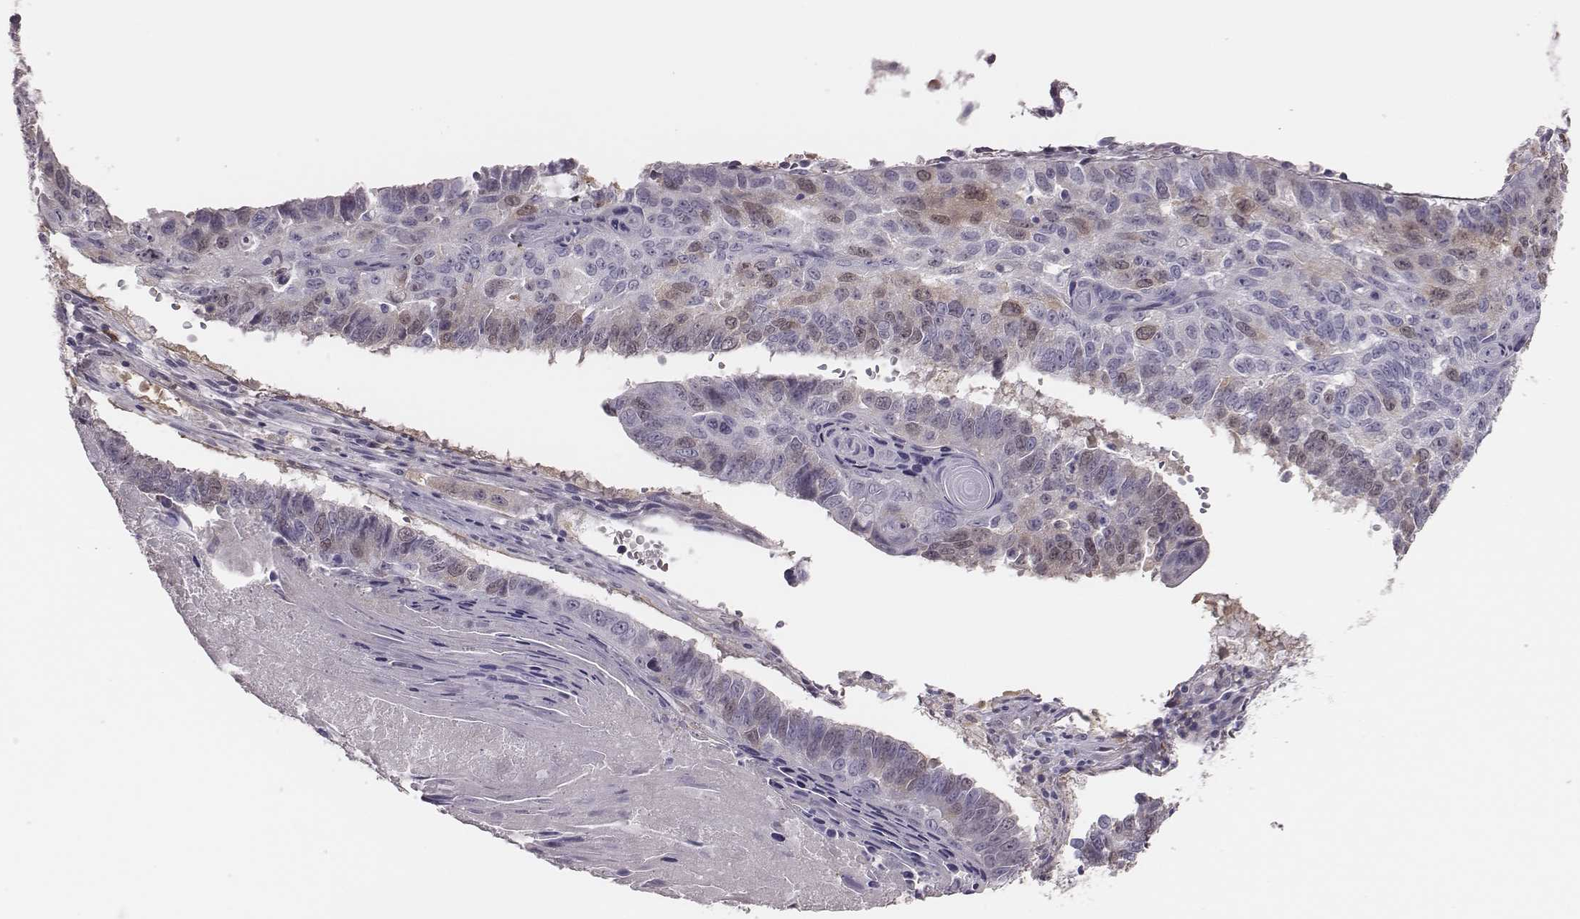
{"staining": {"intensity": "moderate", "quantity": "<25%", "location": "cytoplasmic/membranous,nuclear"}, "tissue": "lung cancer", "cell_type": "Tumor cells", "image_type": "cancer", "snomed": [{"axis": "morphology", "description": "Squamous cell carcinoma, NOS"}, {"axis": "topography", "description": "Lung"}], "caption": "Approximately <25% of tumor cells in lung cancer (squamous cell carcinoma) reveal moderate cytoplasmic/membranous and nuclear protein staining as visualized by brown immunohistochemical staining.", "gene": "PBK", "patient": {"sex": "male", "age": 73}}